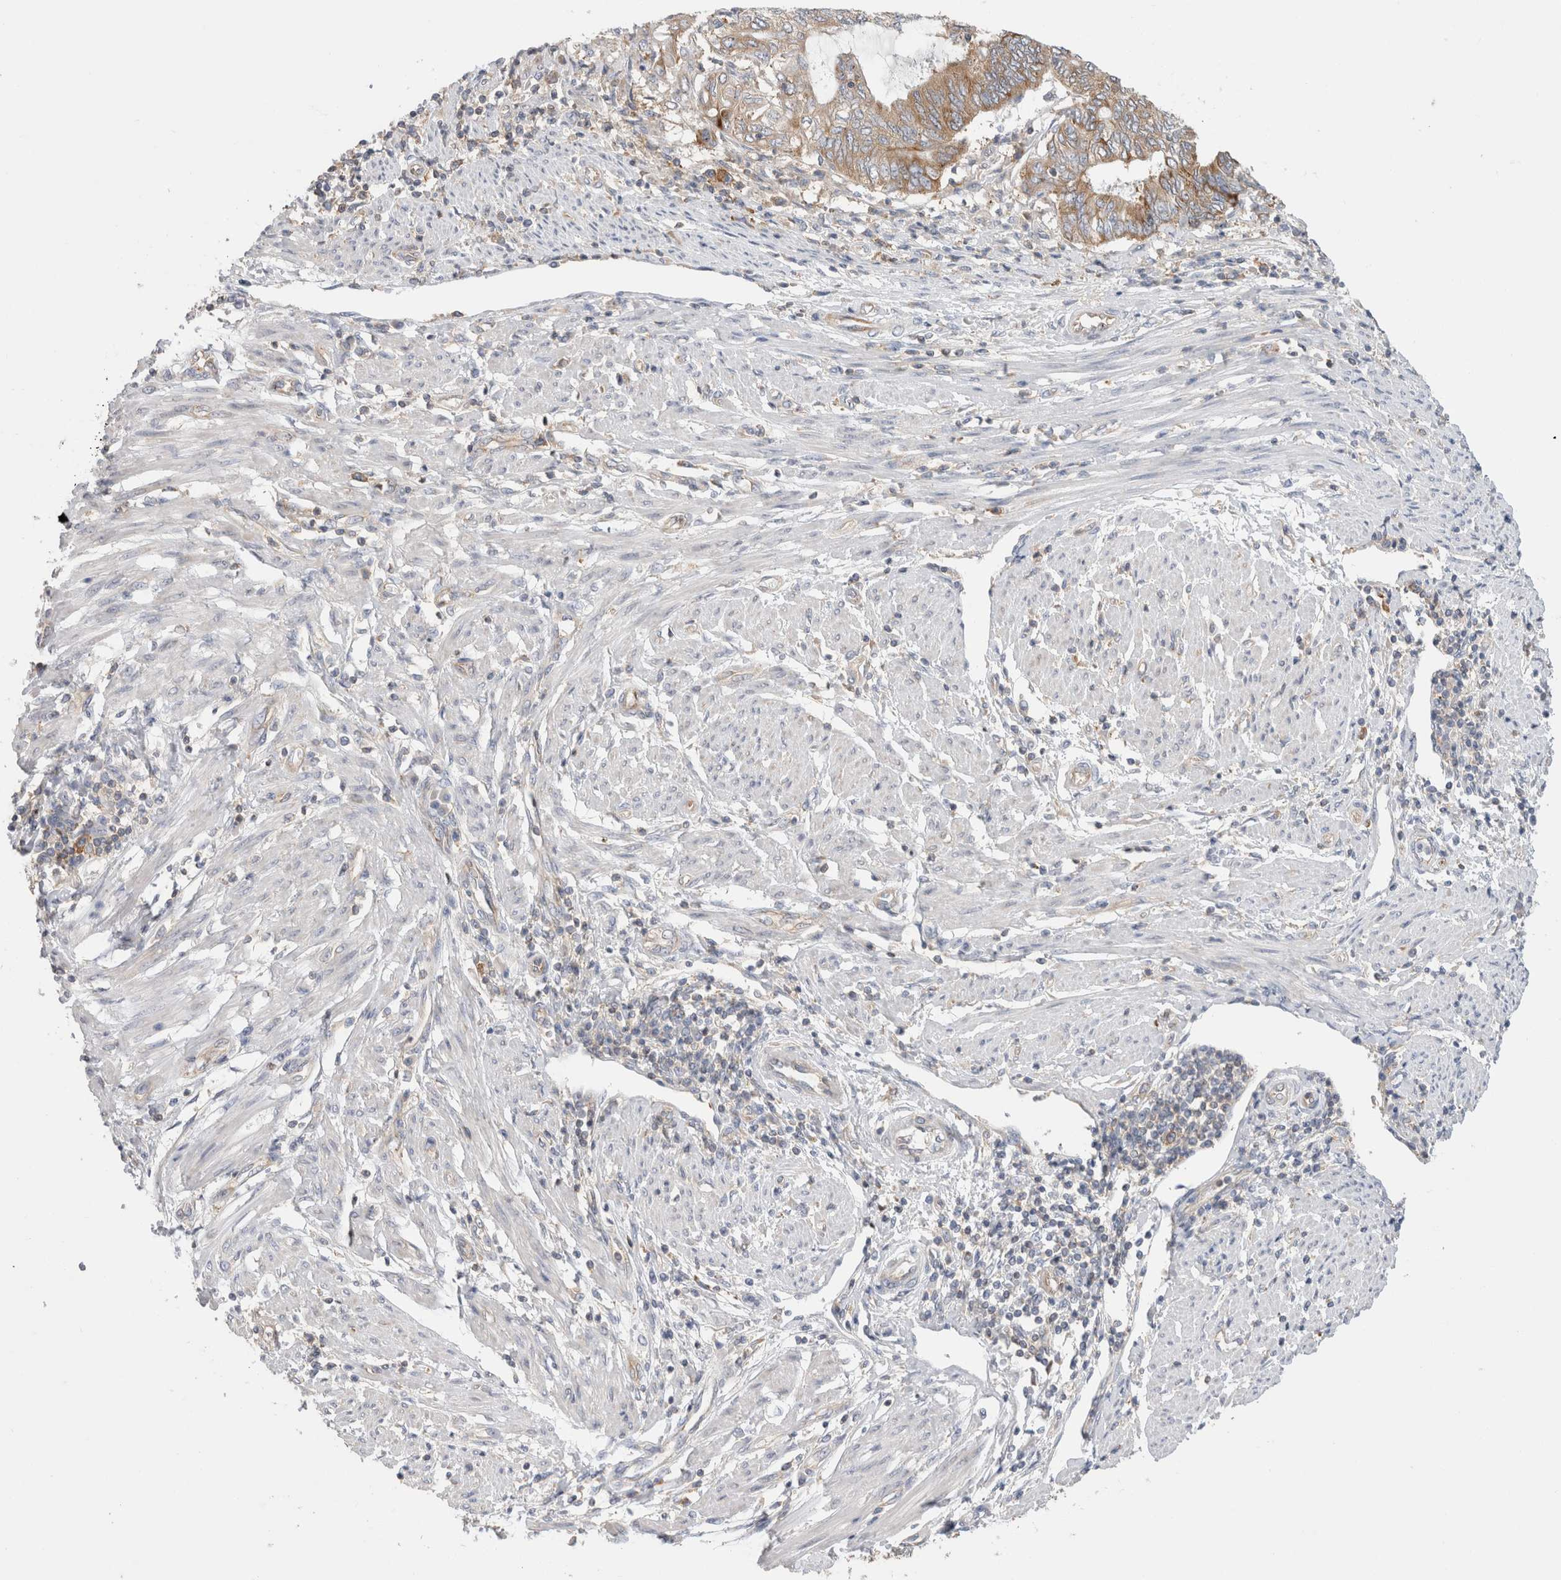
{"staining": {"intensity": "moderate", "quantity": "<25%", "location": "cytoplasmic/membranous"}, "tissue": "endometrial cancer", "cell_type": "Tumor cells", "image_type": "cancer", "snomed": [{"axis": "morphology", "description": "Adenocarcinoma, NOS"}, {"axis": "topography", "description": "Uterus"}, {"axis": "topography", "description": "Endometrium"}], "caption": "This is an image of IHC staining of endometrial adenocarcinoma, which shows moderate expression in the cytoplasmic/membranous of tumor cells.", "gene": "ZNF23", "patient": {"sex": "female", "age": 70}}